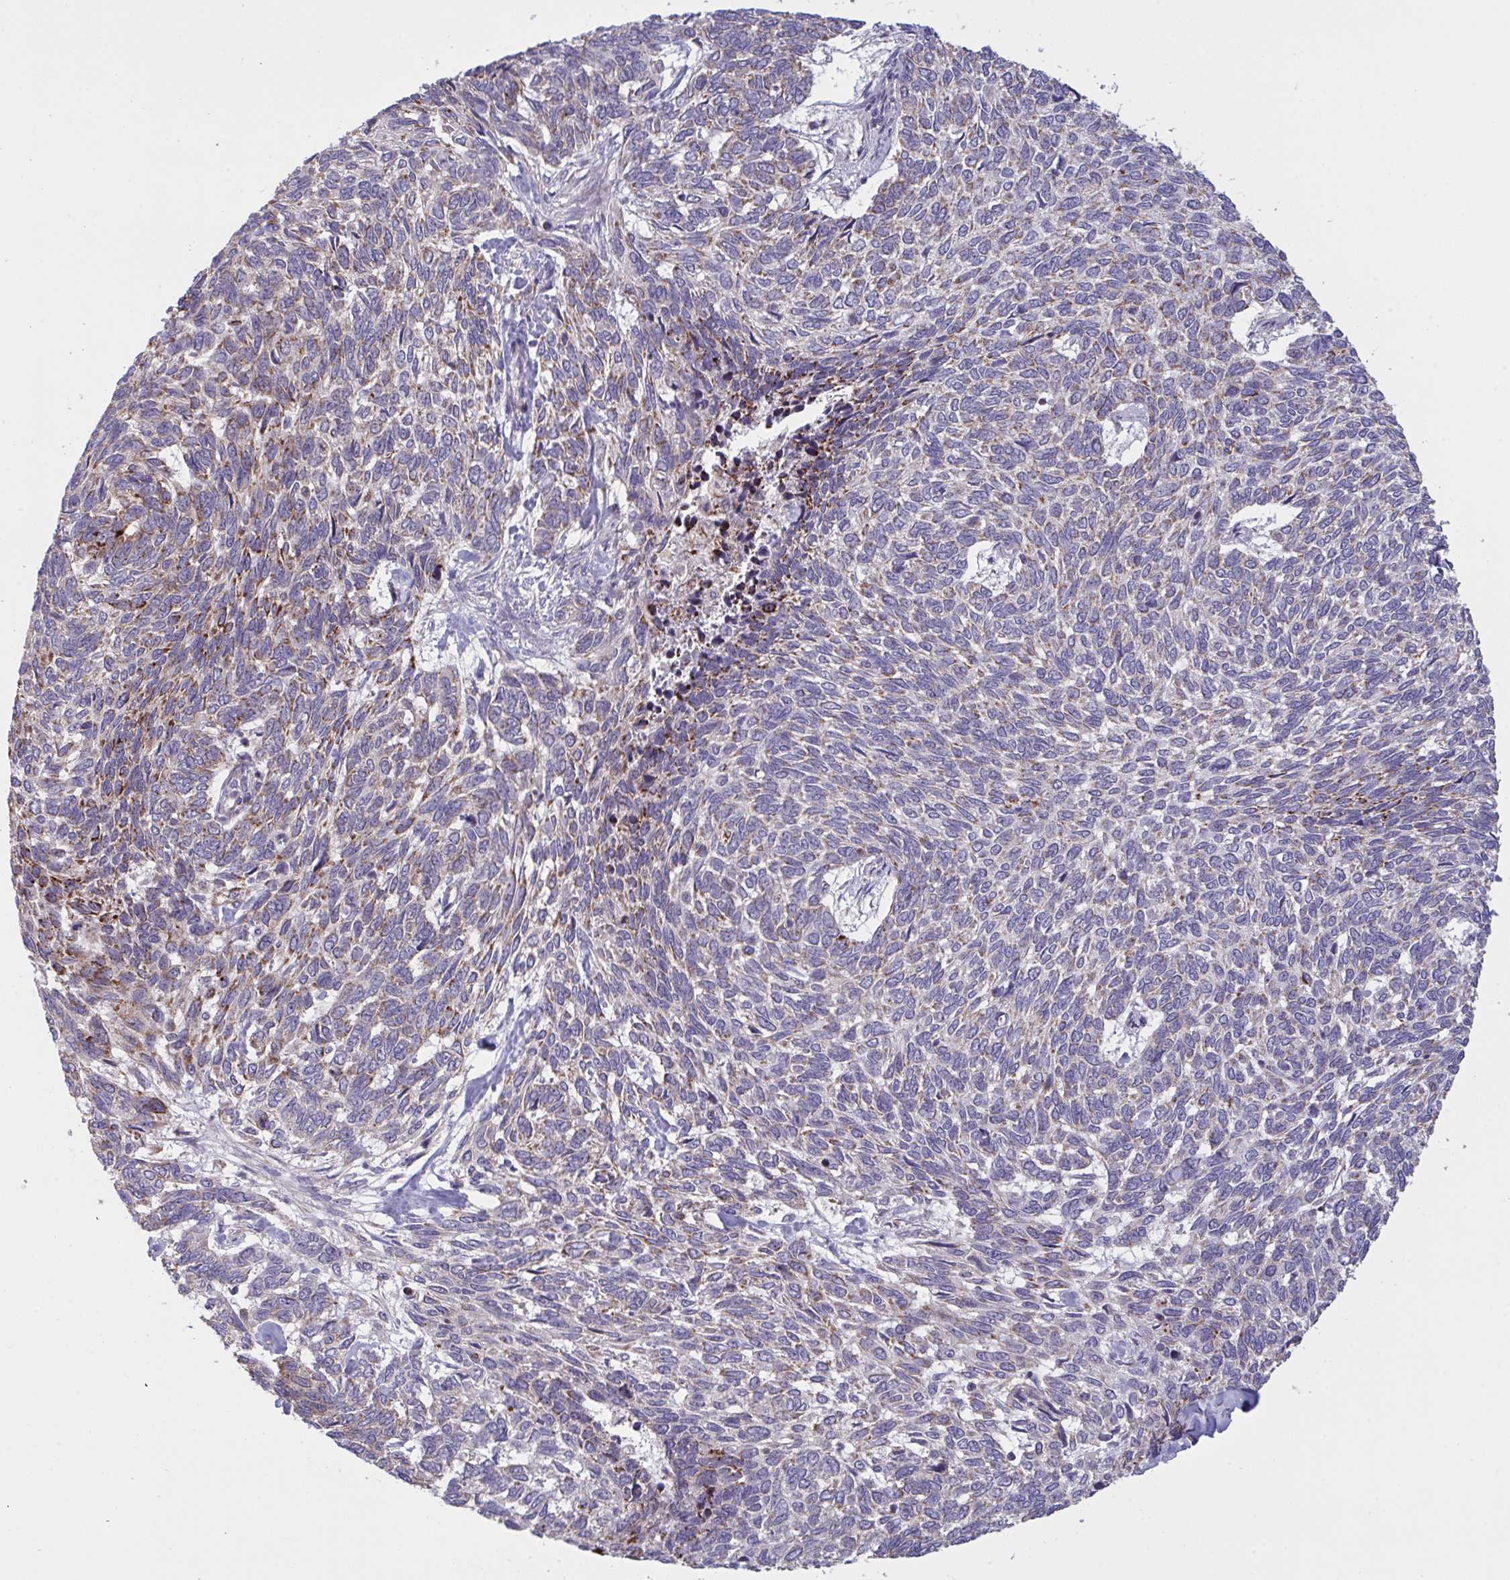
{"staining": {"intensity": "moderate", "quantity": "<25%", "location": "cytoplasmic/membranous"}, "tissue": "skin cancer", "cell_type": "Tumor cells", "image_type": "cancer", "snomed": [{"axis": "morphology", "description": "Basal cell carcinoma"}, {"axis": "topography", "description": "Skin"}], "caption": "Basal cell carcinoma (skin) tissue demonstrates moderate cytoplasmic/membranous positivity in about <25% of tumor cells", "gene": "MICOS10", "patient": {"sex": "female", "age": 65}}